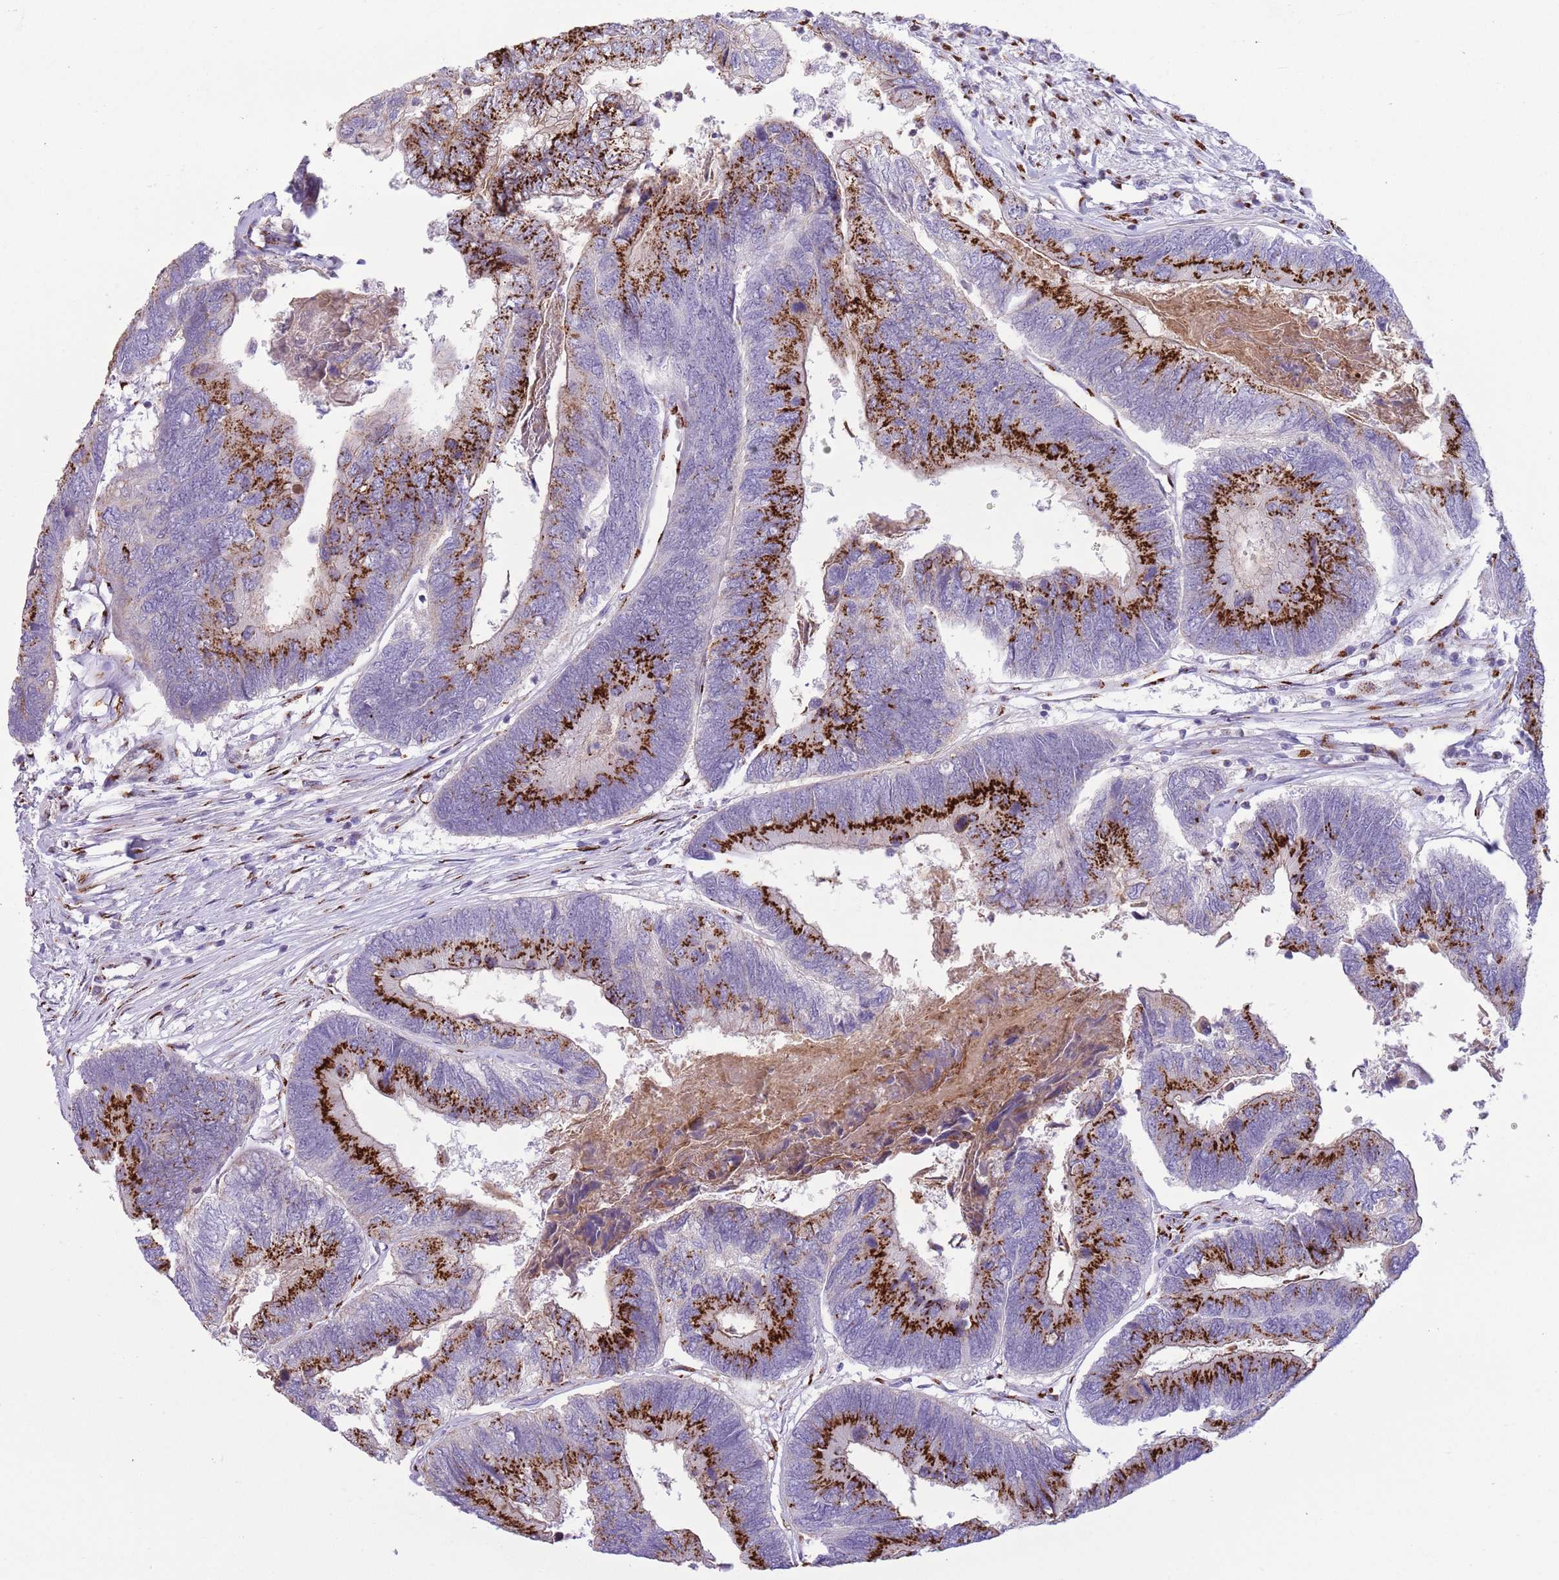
{"staining": {"intensity": "strong", "quantity": ">75%", "location": "cytoplasmic/membranous"}, "tissue": "colorectal cancer", "cell_type": "Tumor cells", "image_type": "cancer", "snomed": [{"axis": "morphology", "description": "Adenocarcinoma, NOS"}, {"axis": "topography", "description": "Colon"}], "caption": "Brown immunohistochemical staining in adenocarcinoma (colorectal) demonstrates strong cytoplasmic/membranous positivity in about >75% of tumor cells. (DAB (3,3'-diaminobenzidine) IHC, brown staining for protein, blue staining for nuclei).", "gene": "C20orf96", "patient": {"sex": "female", "age": 67}}